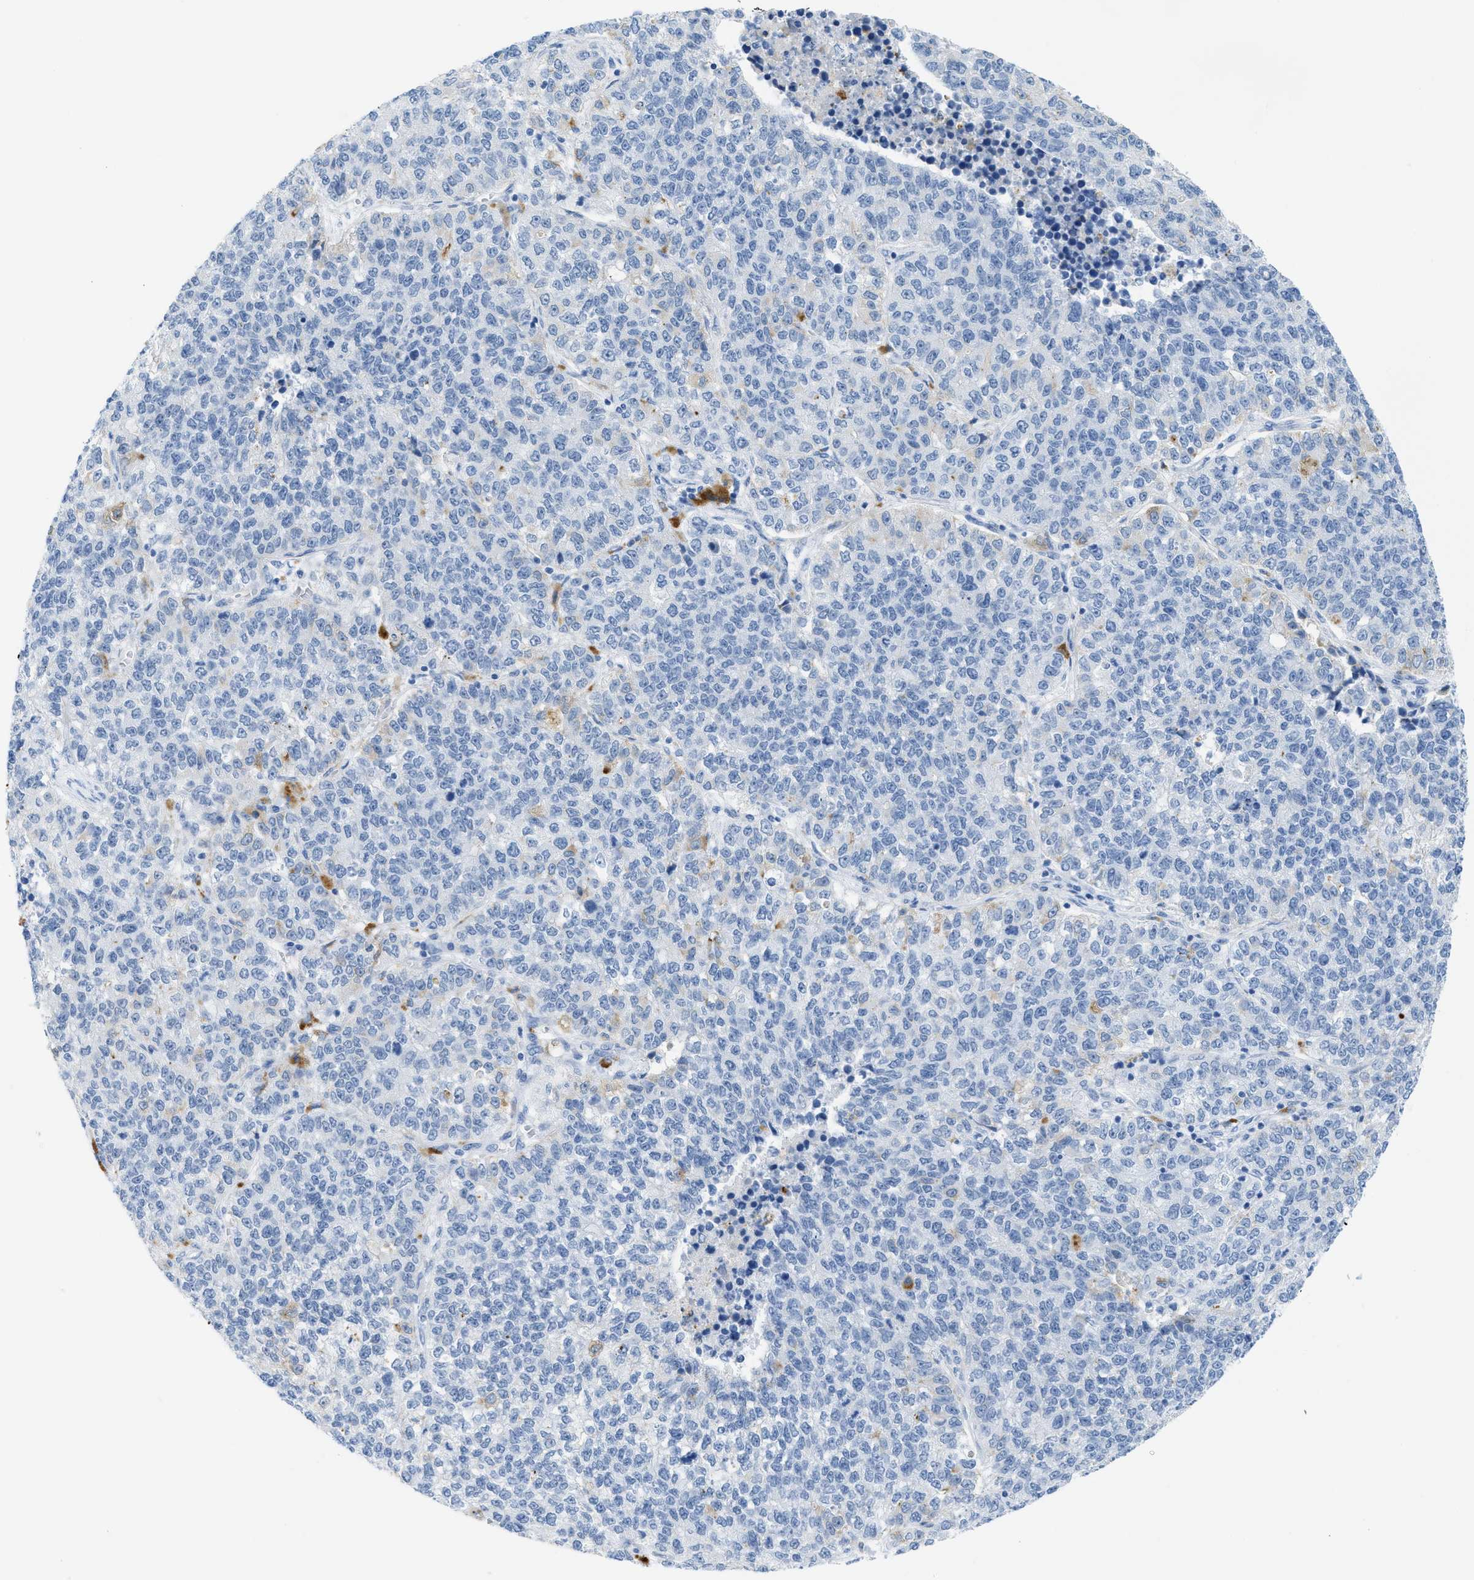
{"staining": {"intensity": "negative", "quantity": "none", "location": "none"}, "tissue": "lung cancer", "cell_type": "Tumor cells", "image_type": "cancer", "snomed": [{"axis": "morphology", "description": "Adenocarcinoma, NOS"}, {"axis": "topography", "description": "Lung"}], "caption": "DAB immunohistochemical staining of human lung adenocarcinoma displays no significant positivity in tumor cells.", "gene": "WDR4", "patient": {"sex": "male", "age": 49}}